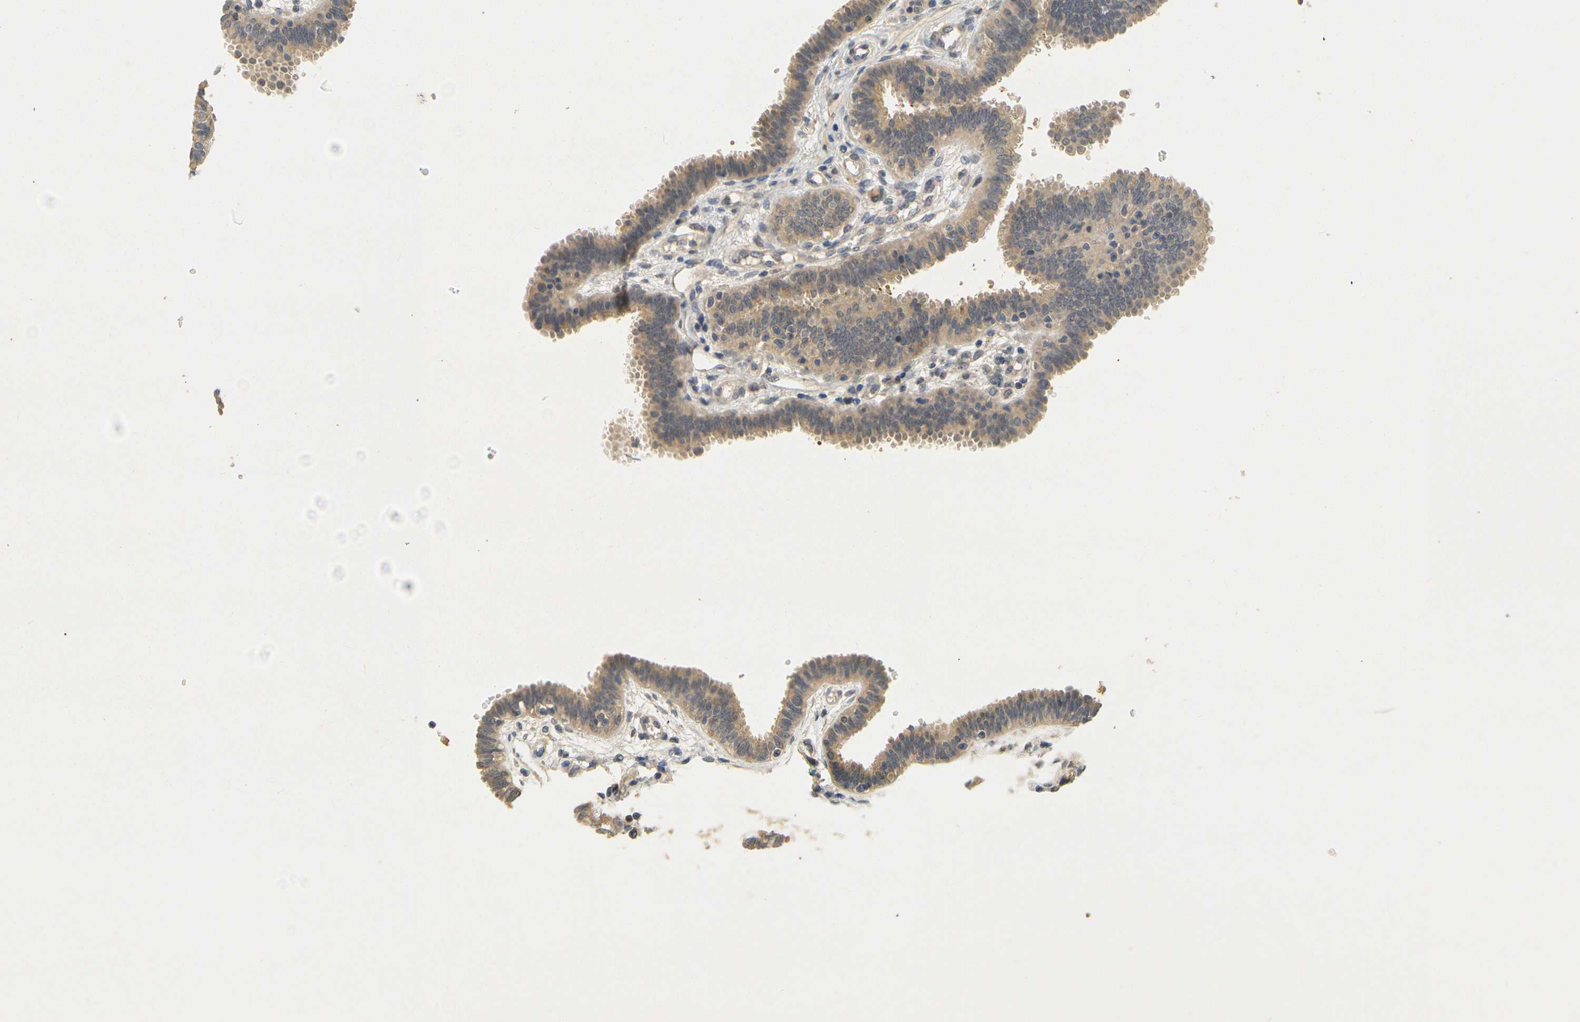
{"staining": {"intensity": "moderate", "quantity": ">75%", "location": "cytoplasmic/membranous"}, "tissue": "fallopian tube", "cell_type": "Glandular cells", "image_type": "normal", "snomed": [{"axis": "morphology", "description": "Normal tissue, NOS"}, {"axis": "topography", "description": "Fallopian tube"}], "caption": "About >75% of glandular cells in normal human fallopian tube display moderate cytoplasmic/membranous protein staining as visualized by brown immunohistochemical staining.", "gene": "GDAP1", "patient": {"sex": "female", "age": 32}}